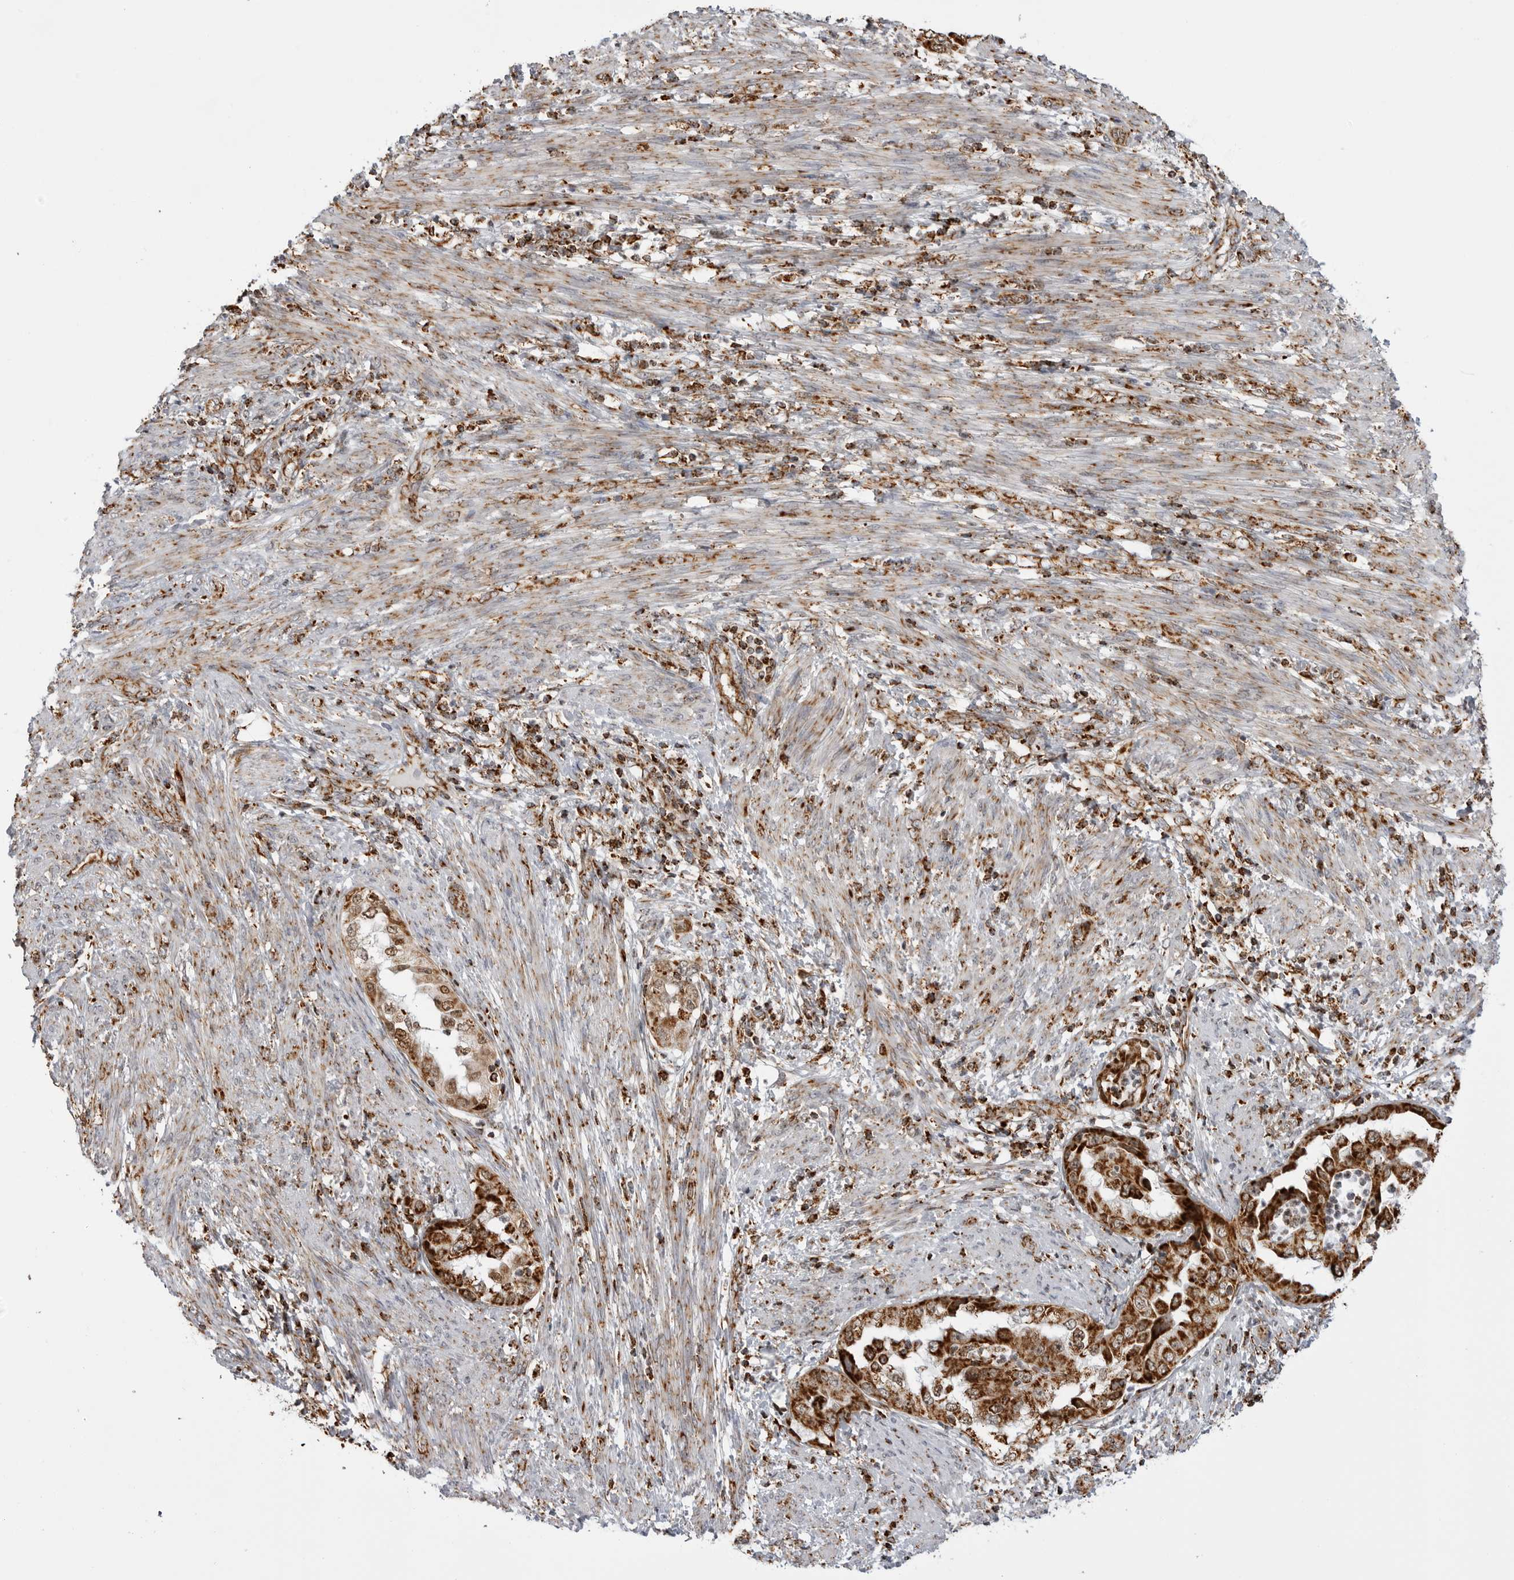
{"staining": {"intensity": "strong", "quantity": ">75%", "location": "cytoplasmic/membranous"}, "tissue": "endometrial cancer", "cell_type": "Tumor cells", "image_type": "cancer", "snomed": [{"axis": "morphology", "description": "Adenocarcinoma, NOS"}, {"axis": "topography", "description": "Endometrium"}], "caption": "Immunohistochemistry micrograph of neoplastic tissue: adenocarcinoma (endometrial) stained using immunohistochemistry (IHC) reveals high levels of strong protein expression localized specifically in the cytoplasmic/membranous of tumor cells, appearing as a cytoplasmic/membranous brown color.", "gene": "COX5A", "patient": {"sex": "female", "age": 85}}